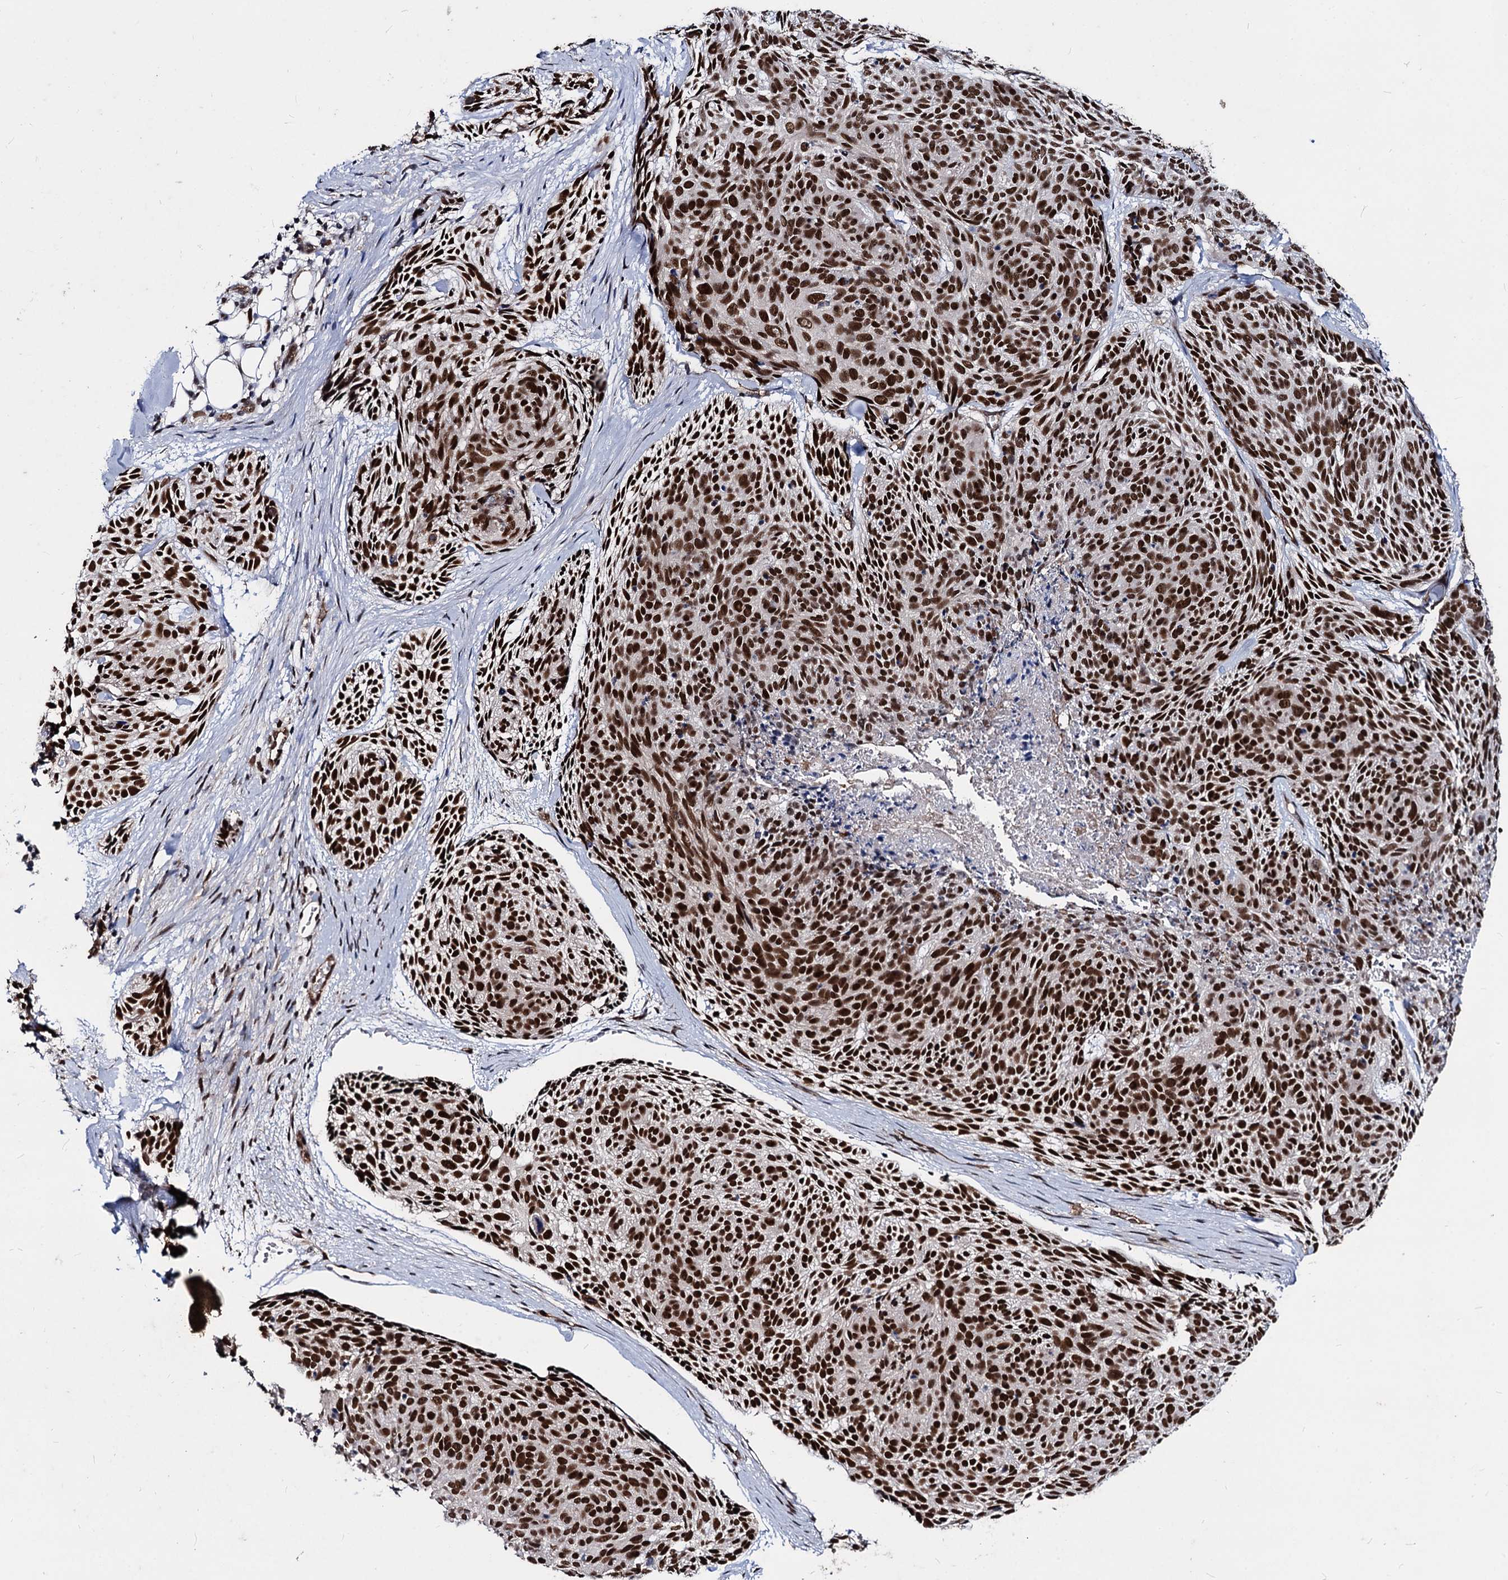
{"staining": {"intensity": "strong", "quantity": ">75%", "location": "nuclear"}, "tissue": "skin cancer", "cell_type": "Tumor cells", "image_type": "cancer", "snomed": [{"axis": "morphology", "description": "Normal tissue, NOS"}, {"axis": "morphology", "description": "Basal cell carcinoma"}, {"axis": "topography", "description": "Skin"}], "caption": "High-power microscopy captured an IHC micrograph of skin basal cell carcinoma, revealing strong nuclear expression in about >75% of tumor cells.", "gene": "GALNT11", "patient": {"sex": "male", "age": 66}}